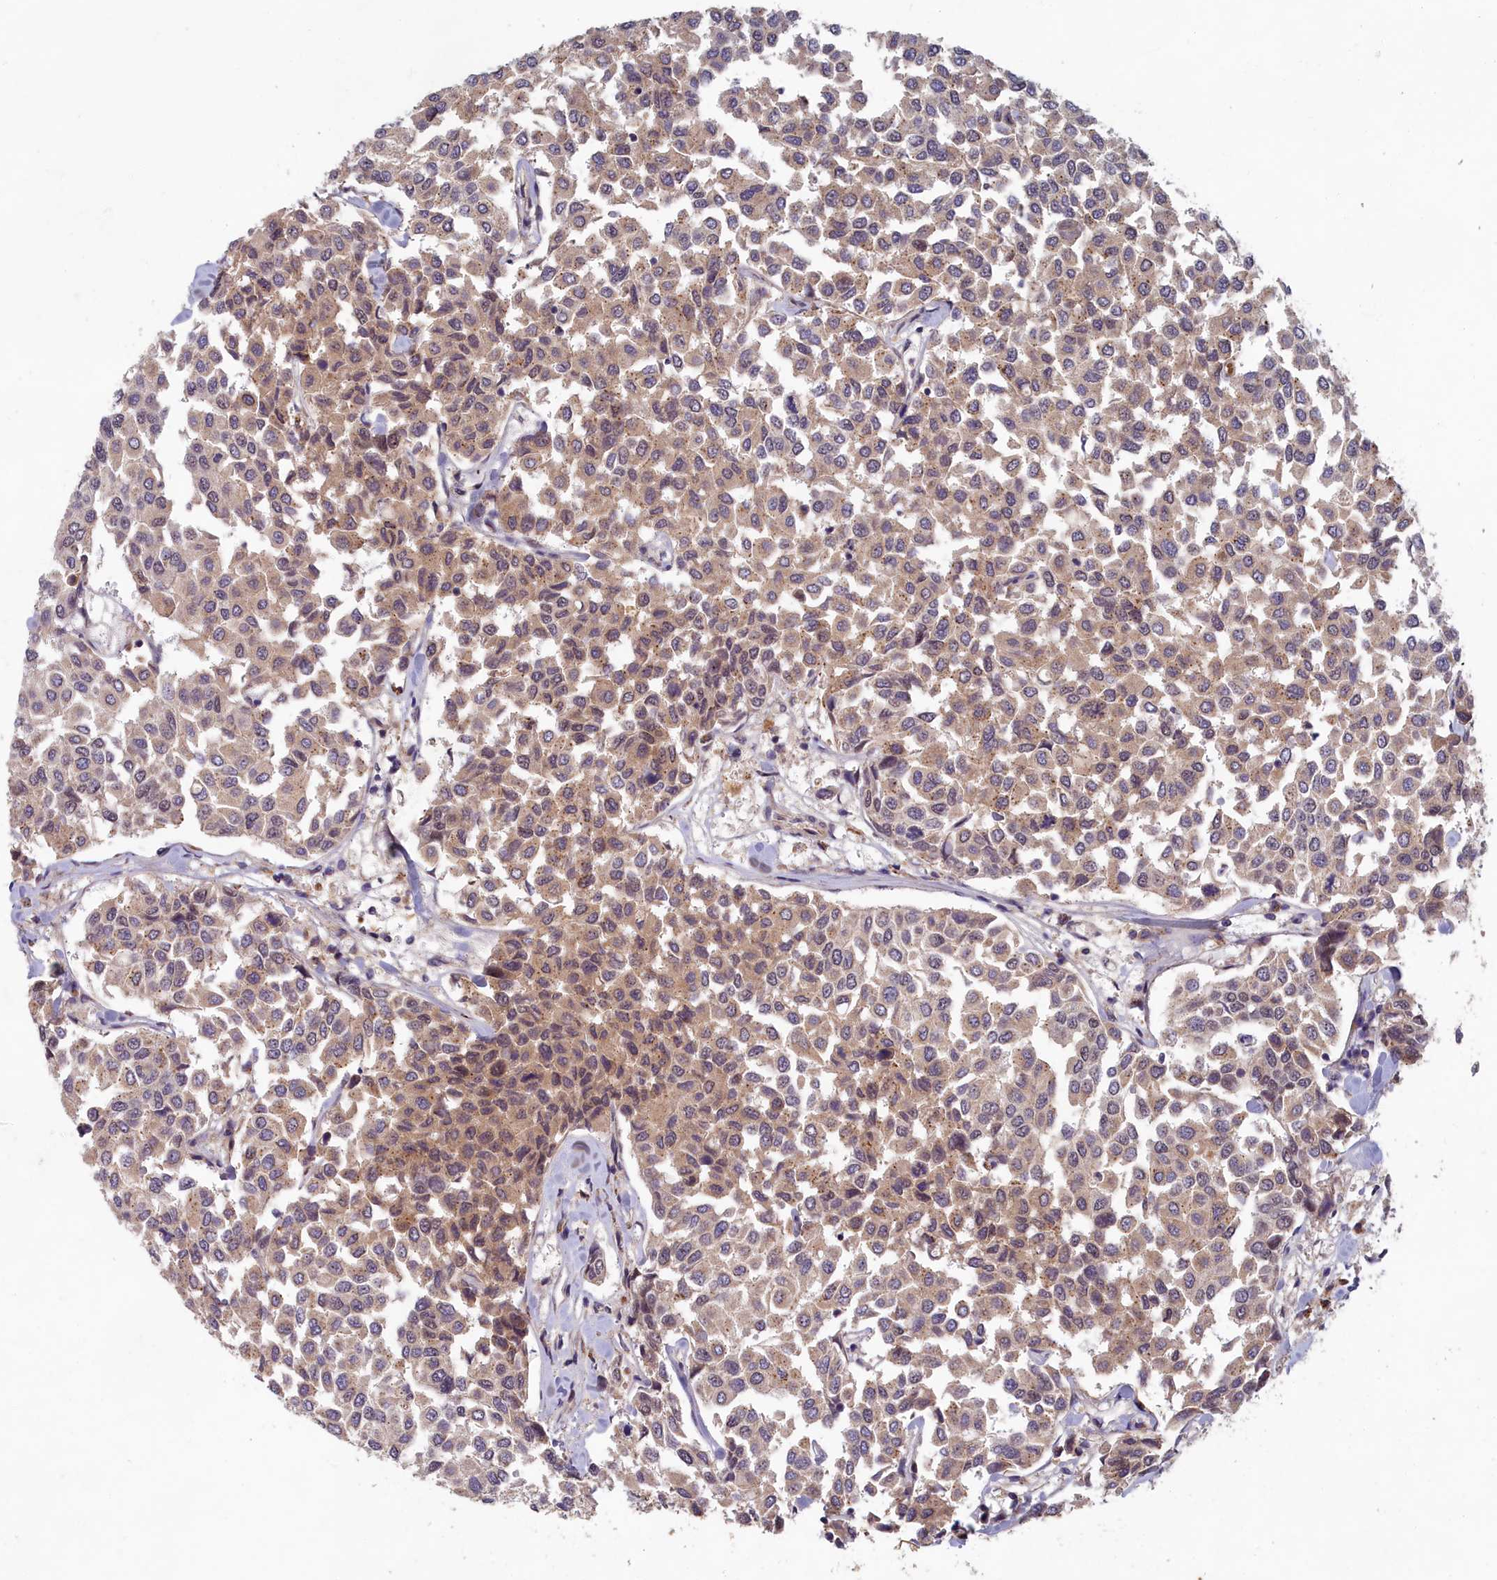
{"staining": {"intensity": "weak", "quantity": ">75%", "location": "cytoplasmic/membranous"}, "tissue": "breast cancer", "cell_type": "Tumor cells", "image_type": "cancer", "snomed": [{"axis": "morphology", "description": "Duct carcinoma"}, {"axis": "topography", "description": "Breast"}], "caption": "A brown stain labels weak cytoplasmic/membranous positivity of a protein in human breast cancer tumor cells. Nuclei are stained in blue.", "gene": "EARS2", "patient": {"sex": "female", "age": 55}}